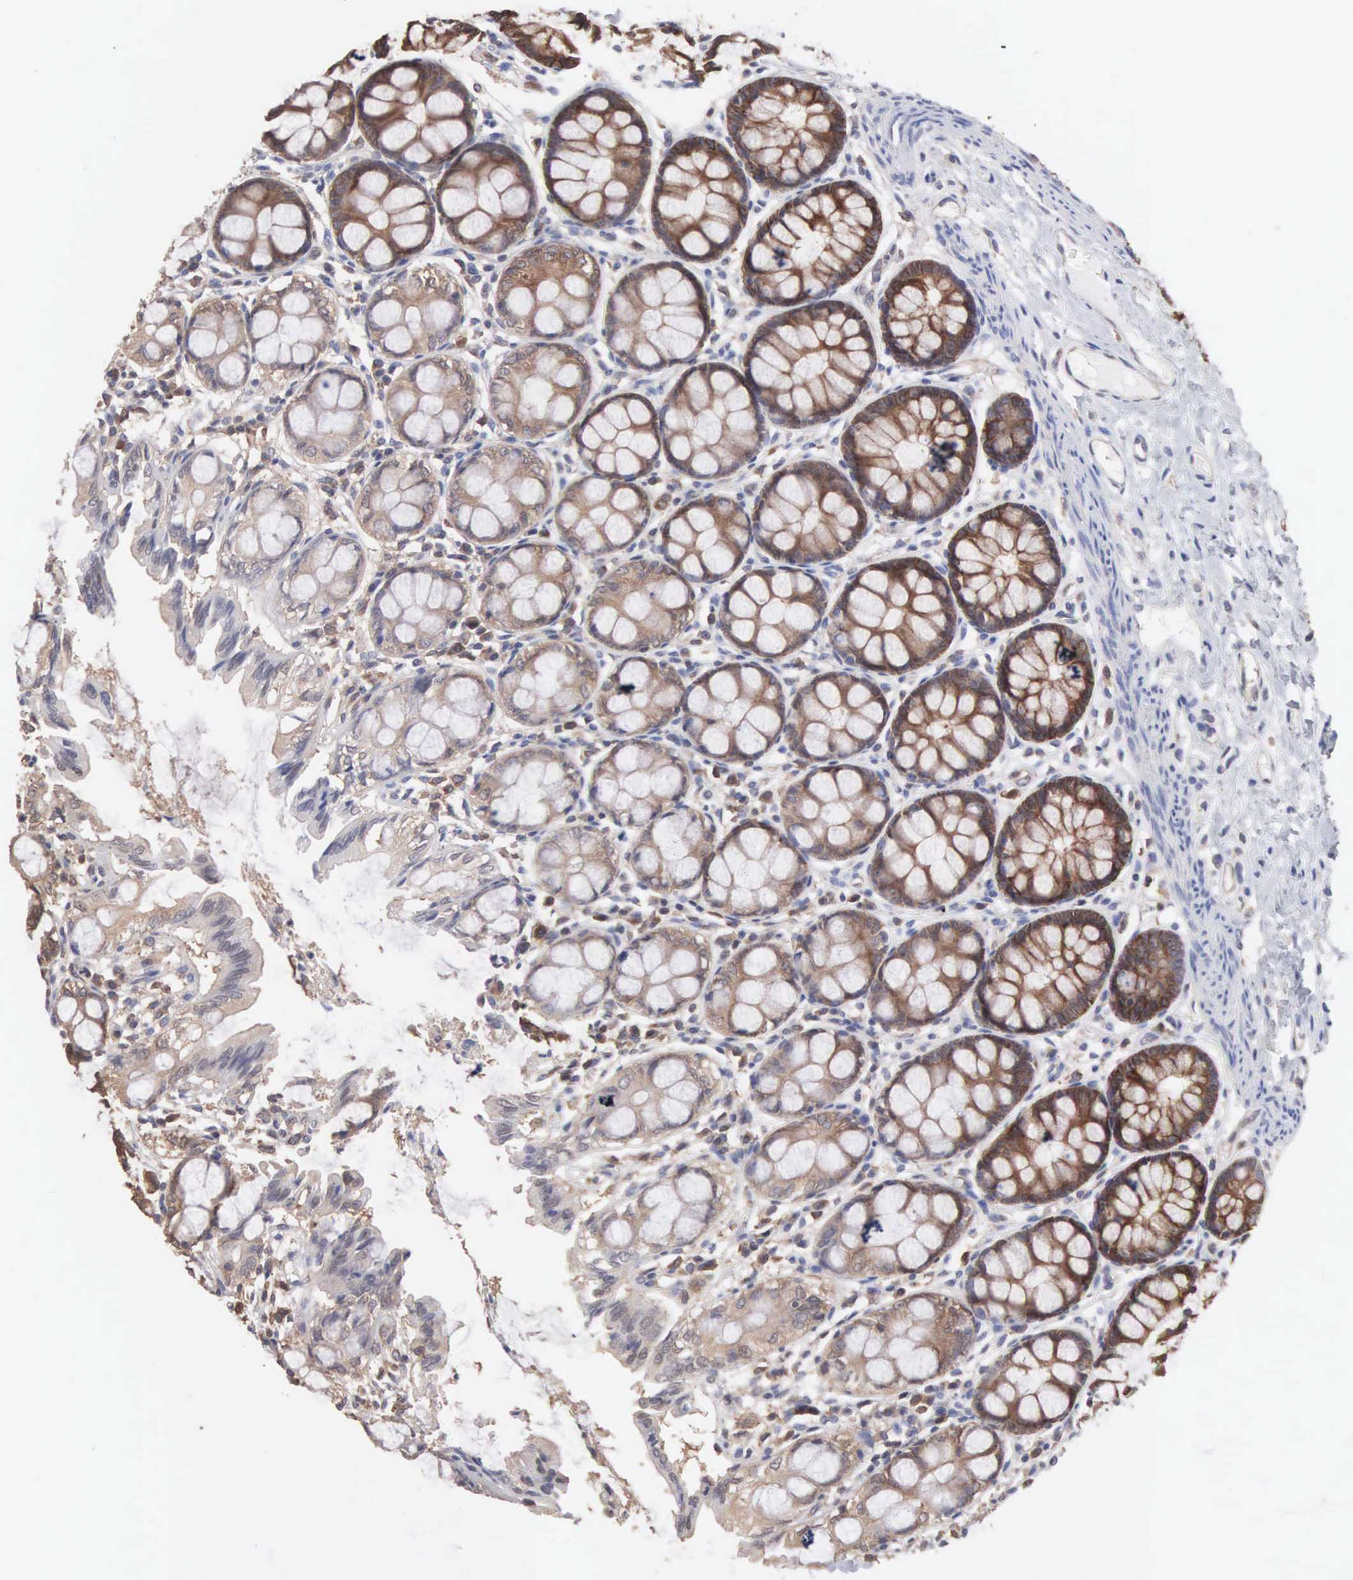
{"staining": {"intensity": "moderate", "quantity": ">75%", "location": "cytoplasmic/membranous"}, "tissue": "colon", "cell_type": "Endothelial cells", "image_type": "normal", "snomed": [{"axis": "morphology", "description": "Normal tissue, NOS"}, {"axis": "topography", "description": "Colon"}], "caption": "Protein staining of unremarkable colon demonstrates moderate cytoplasmic/membranous positivity in approximately >75% of endothelial cells.", "gene": "MTHFD1", "patient": {"sex": "male", "age": 54}}